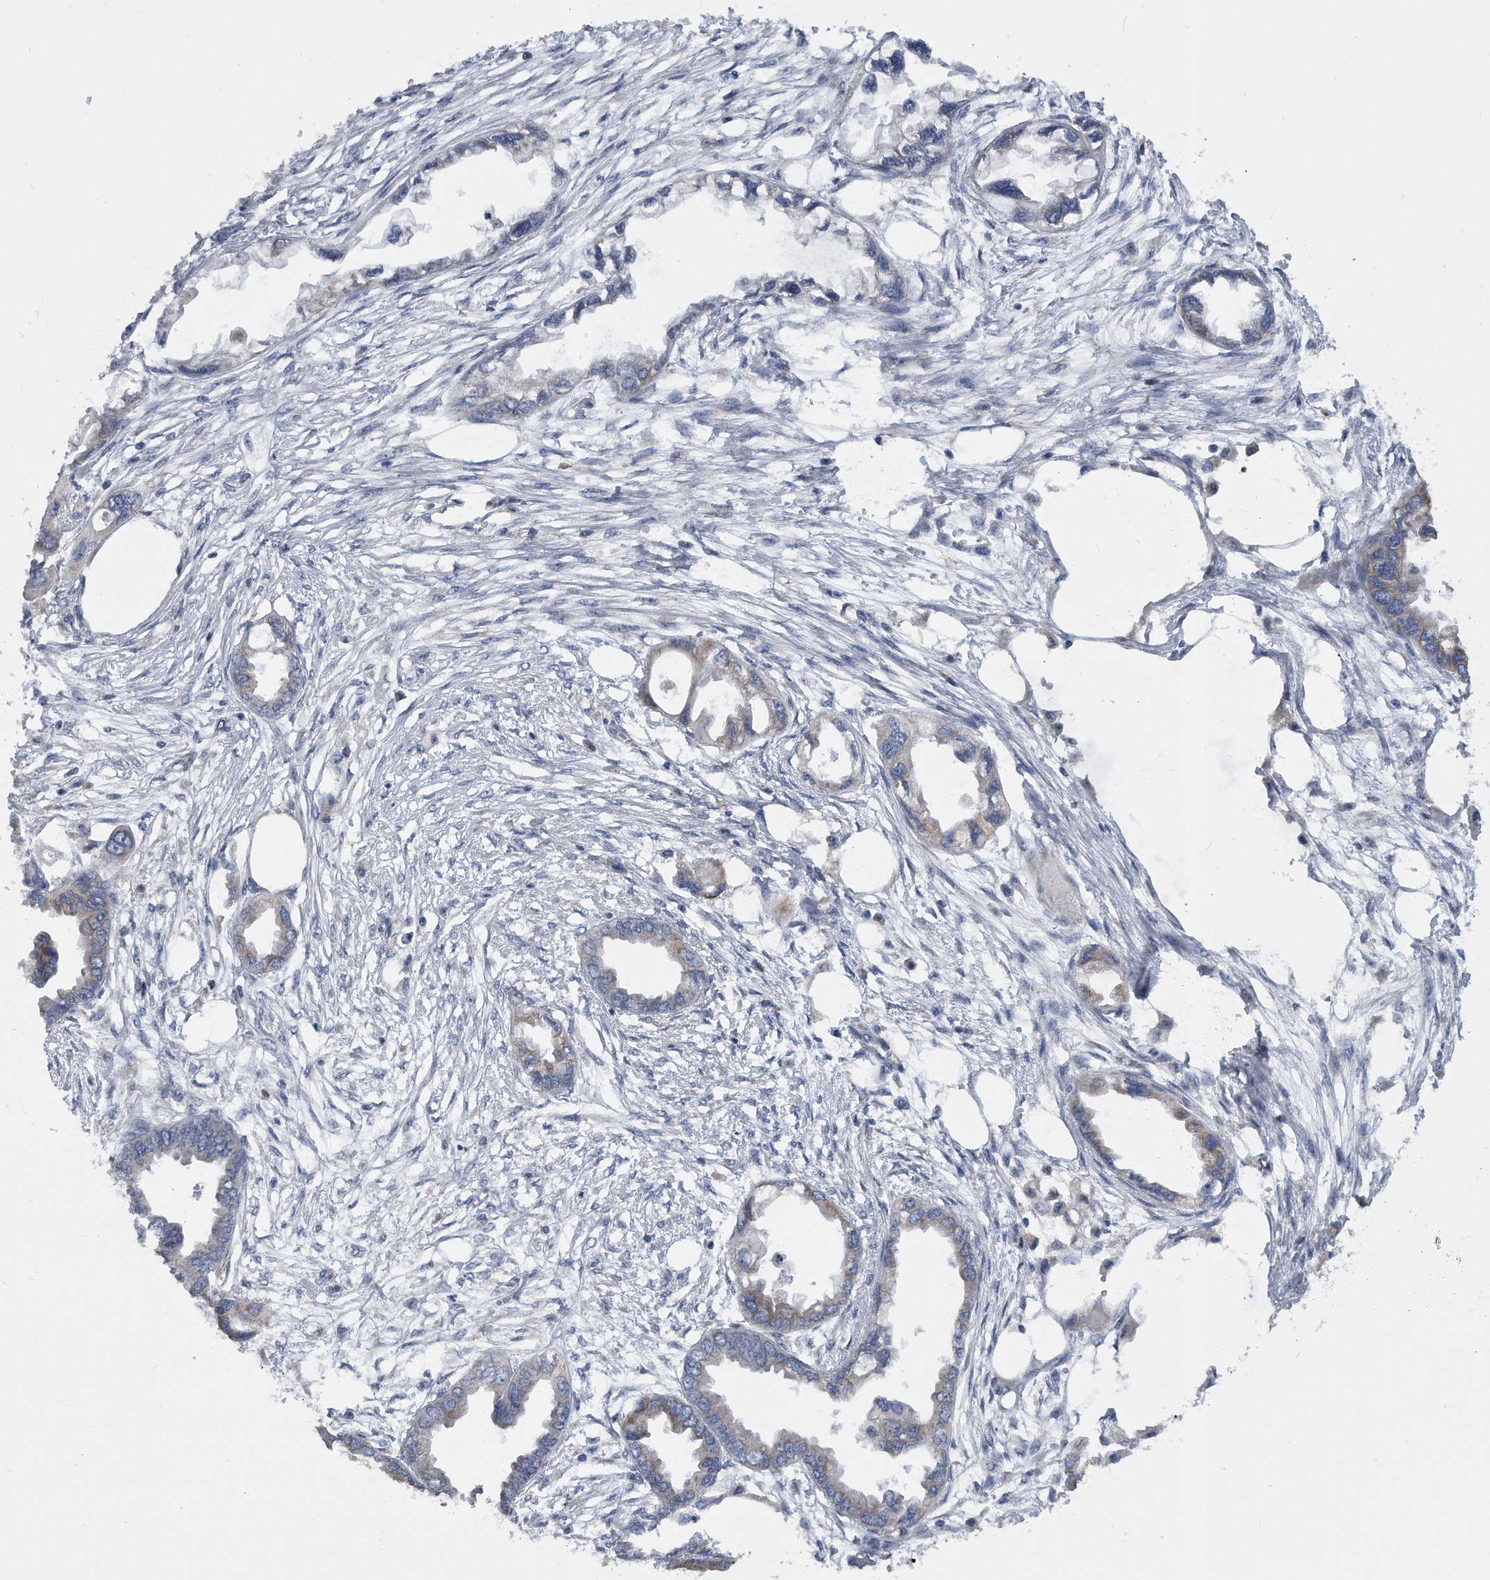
{"staining": {"intensity": "weak", "quantity": "<25%", "location": "cytoplasmic/membranous"}, "tissue": "endometrial cancer", "cell_type": "Tumor cells", "image_type": "cancer", "snomed": [{"axis": "morphology", "description": "Adenocarcinoma, NOS"}, {"axis": "morphology", "description": "Adenocarcinoma, metastatic, NOS"}, {"axis": "topography", "description": "Adipose tissue"}, {"axis": "topography", "description": "Endometrium"}], "caption": "High power microscopy histopathology image of an IHC histopathology image of endometrial cancer (adenocarcinoma), revealing no significant expression in tumor cells.", "gene": "CCDC47", "patient": {"sex": "female", "age": 67}}